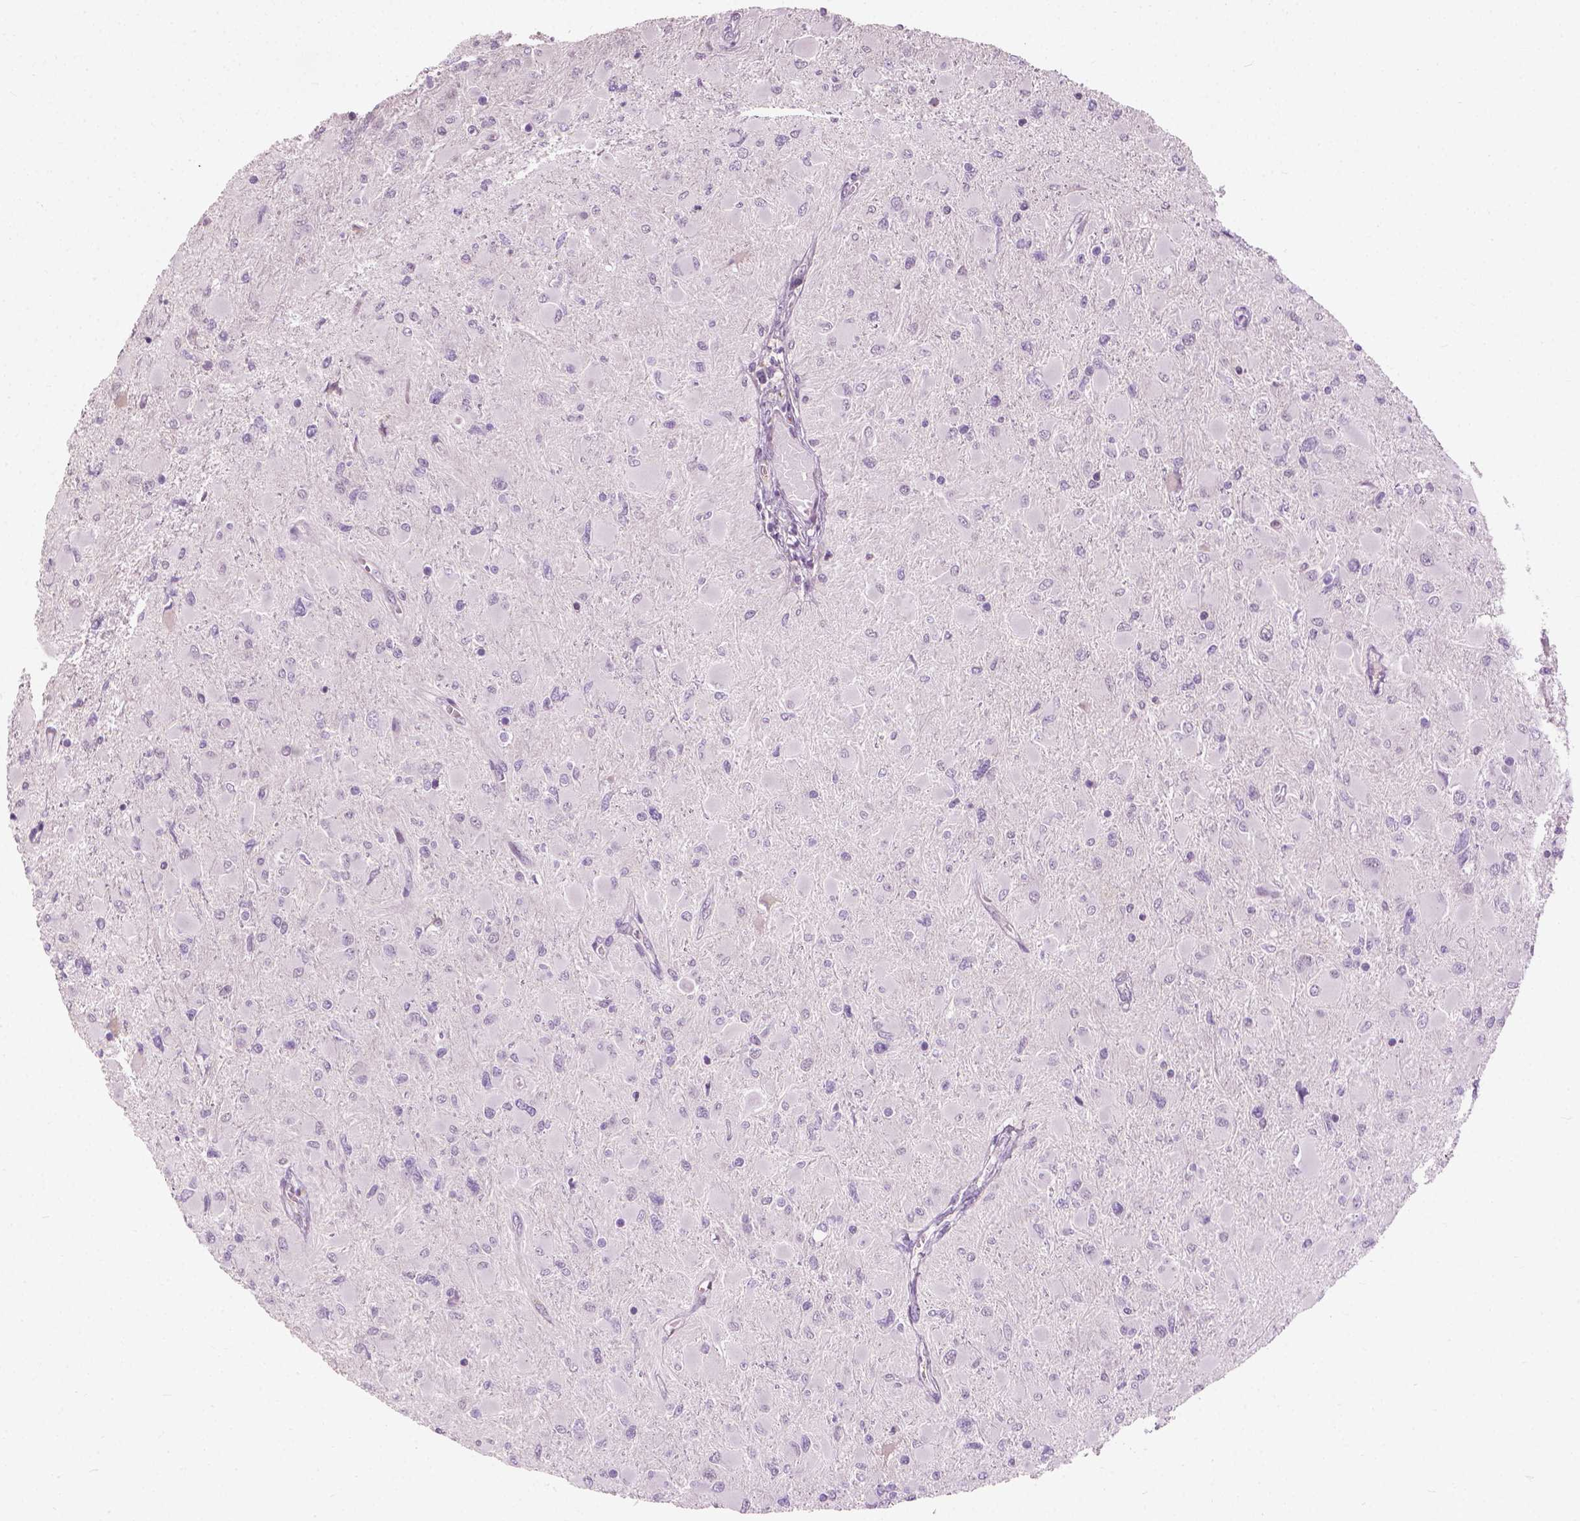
{"staining": {"intensity": "negative", "quantity": "none", "location": "none"}, "tissue": "glioma", "cell_type": "Tumor cells", "image_type": "cancer", "snomed": [{"axis": "morphology", "description": "Glioma, malignant, High grade"}, {"axis": "topography", "description": "Cerebral cortex"}], "caption": "Tumor cells show no significant protein expression in malignant glioma (high-grade). Brightfield microscopy of IHC stained with DAB (3,3'-diaminobenzidine) (brown) and hematoxylin (blue), captured at high magnification.", "gene": "SAXO2", "patient": {"sex": "female", "age": 36}}